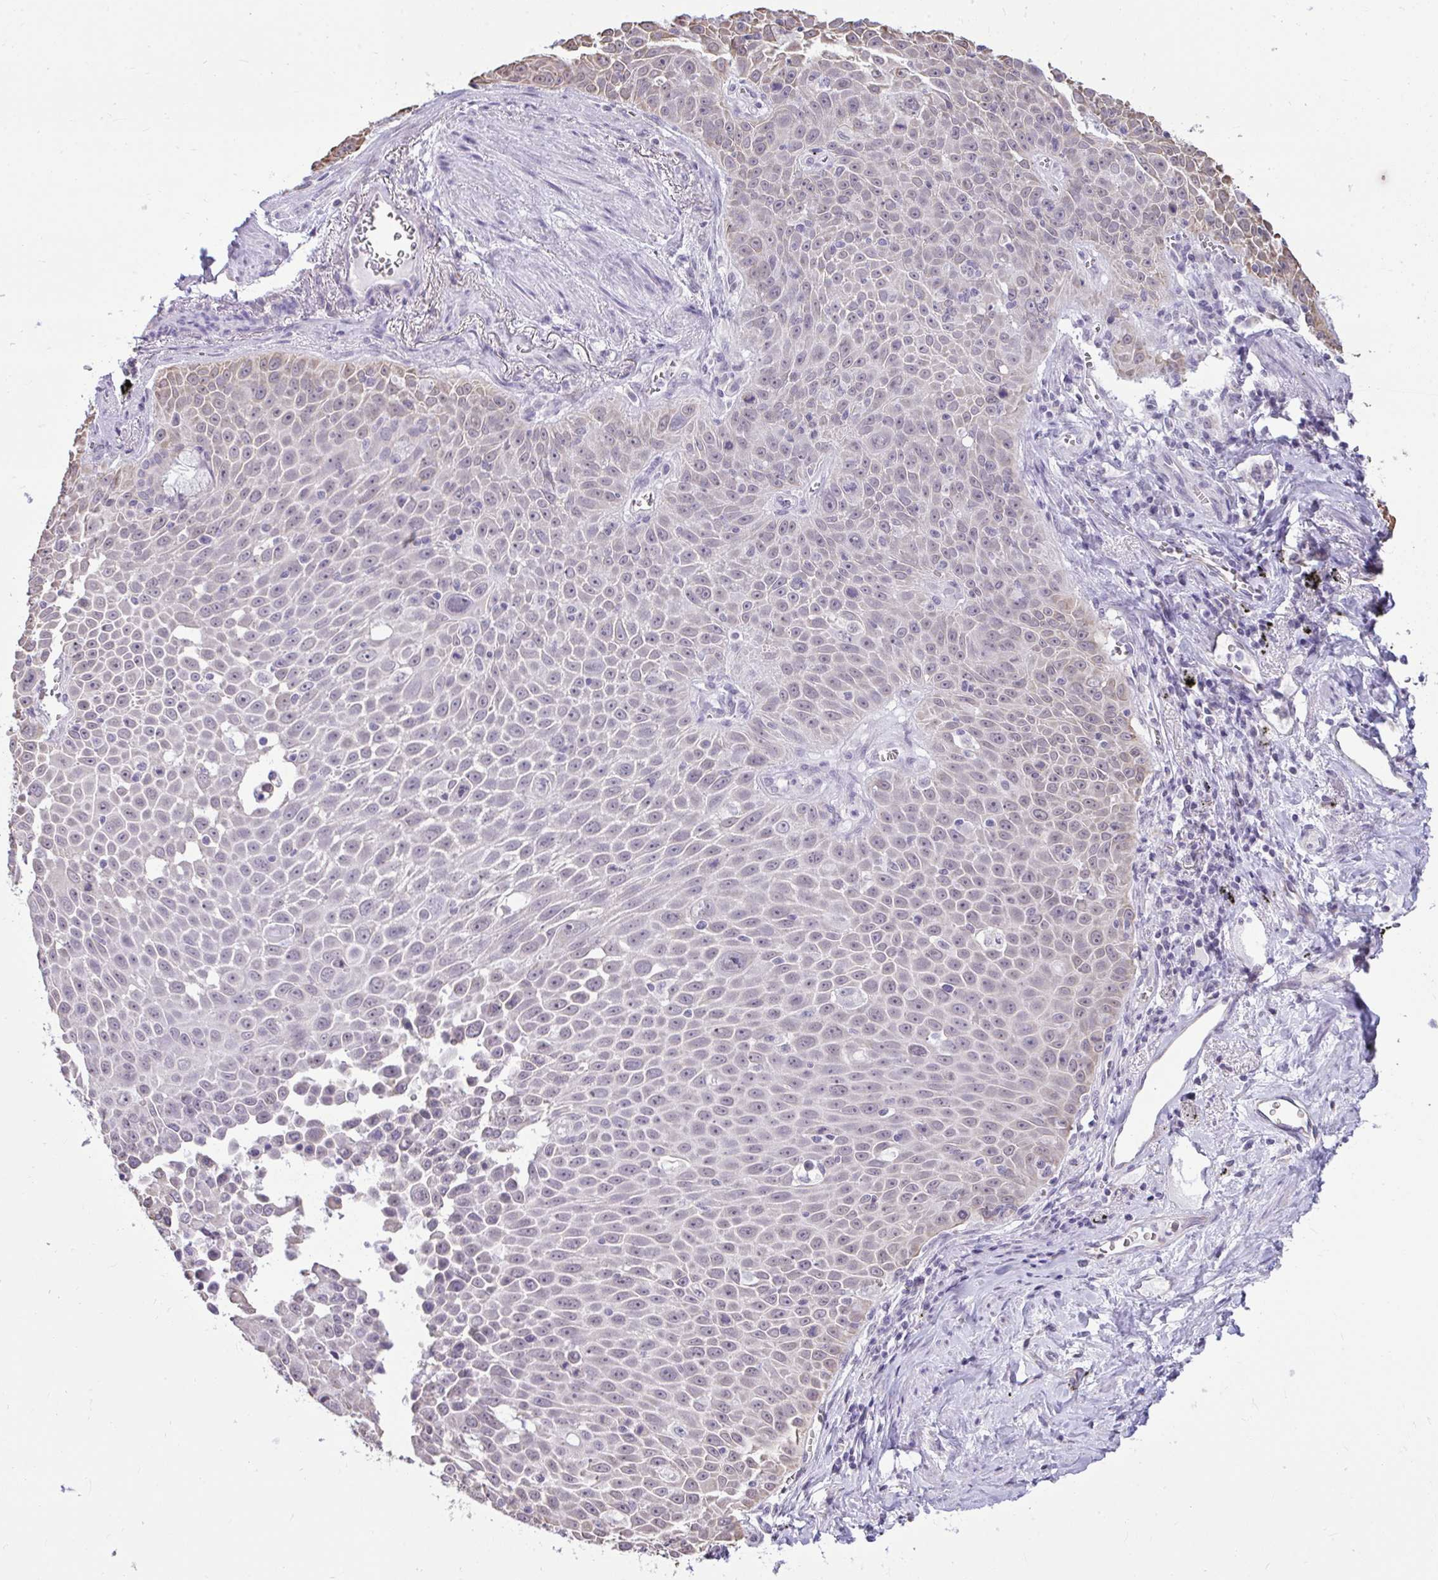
{"staining": {"intensity": "negative", "quantity": "none", "location": "none"}, "tissue": "lung cancer", "cell_type": "Tumor cells", "image_type": "cancer", "snomed": [{"axis": "morphology", "description": "Squamous cell carcinoma, NOS"}, {"axis": "morphology", "description": "Squamous cell carcinoma, metastatic, NOS"}, {"axis": "topography", "description": "Lymph node"}, {"axis": "topography", "description": "Lung"}], "caption": "An immunohistochemistry image of lung metastatic squamous cell carcinoma is shown. There is no staining in tumor cells of lung metastatic squamous cell carcinoma.", "gene": "NPPA", "patient": {"sex": "female", "age": 62}}